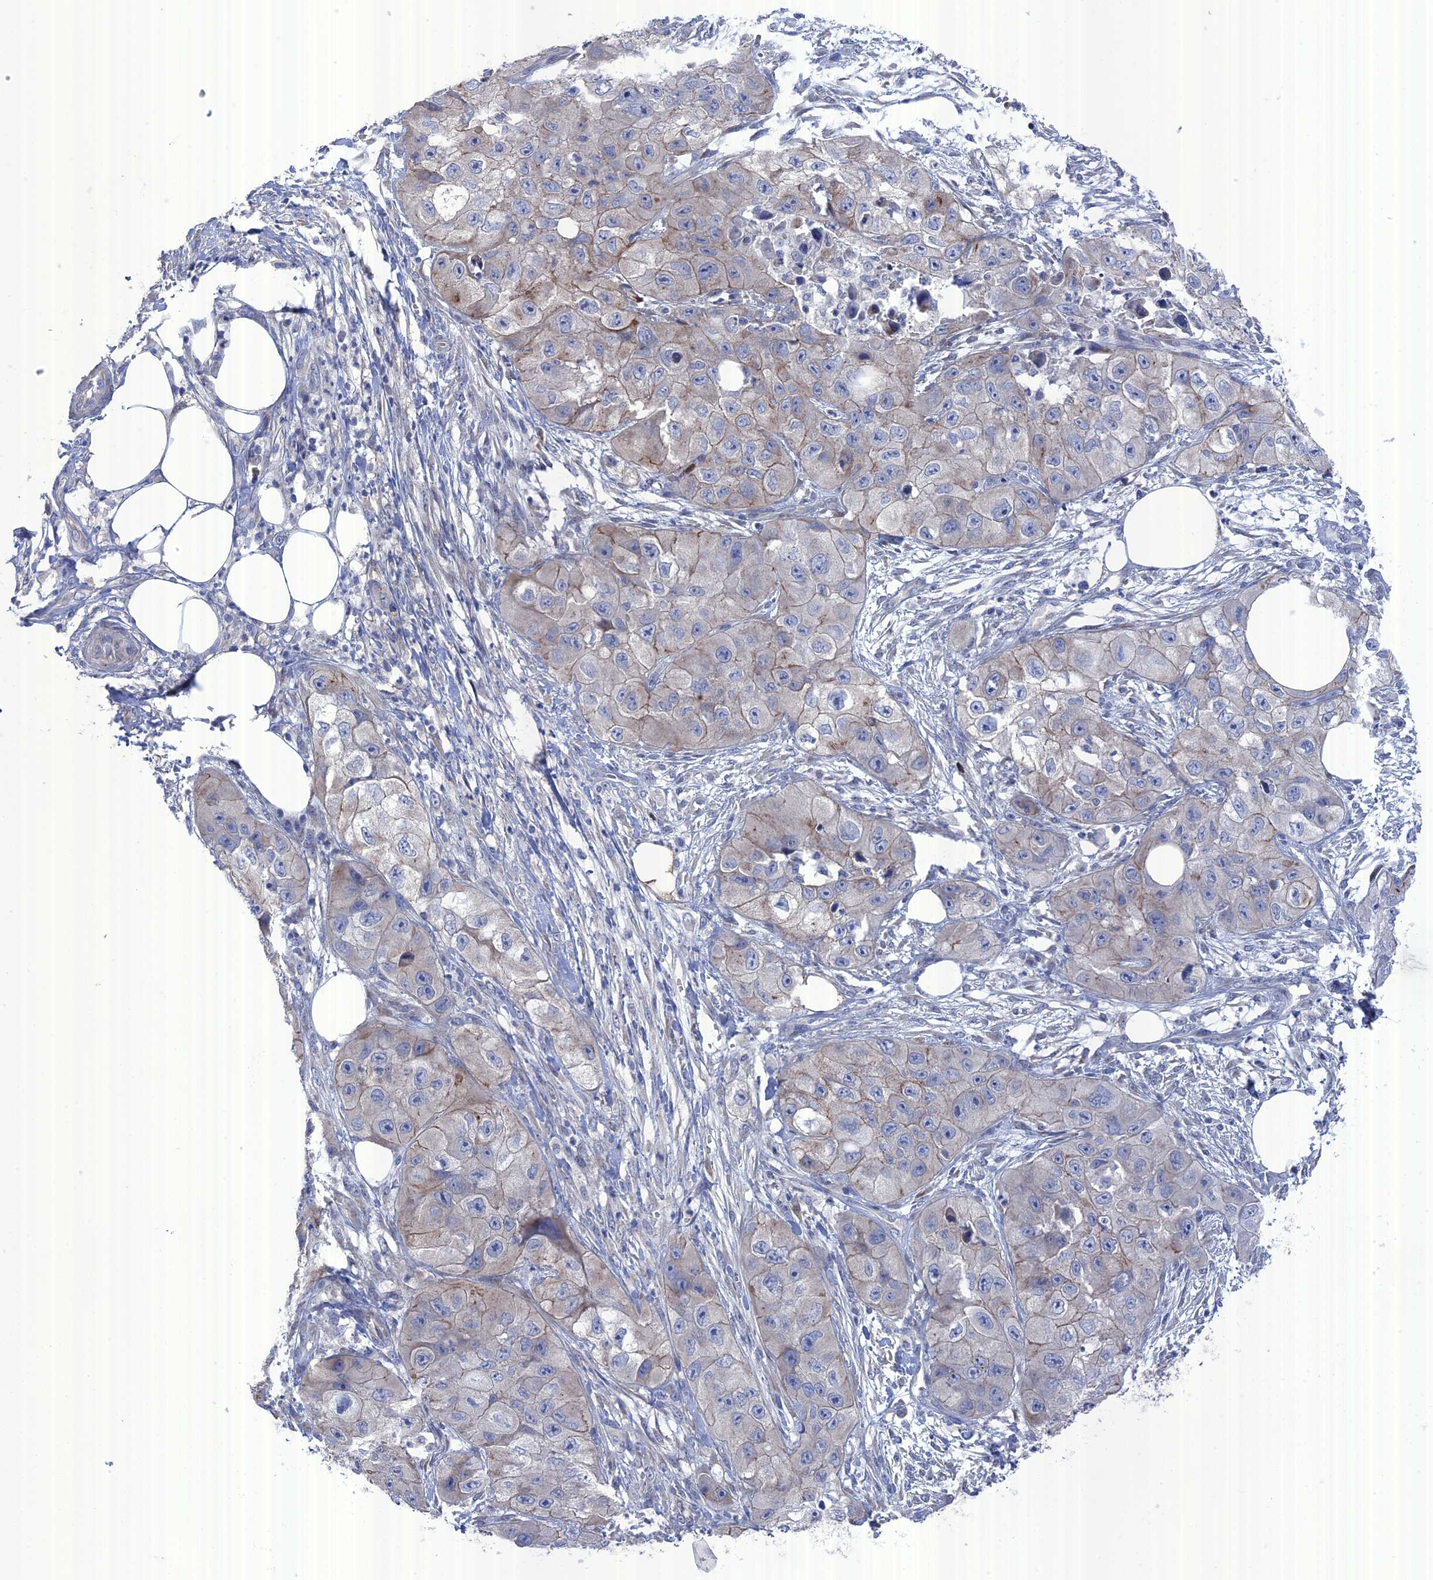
{"staining": {"intensity": "weak", "quantity": "<25%", "location": "cytoplasmic/membranous"}, "tissue": "skin cancer", "cell_type": "Tumor cells", "image_type": "cancer", "snomed": [{"axis": "morphology", "description": "Squamous cell carcinoma, NOS"}, {"axis": "topography", "description": "Skin"}, {"axis": "topography", "description": "Subcutis"}], "caption": "Immunohistochemical staining of skin squamous cell carcinoma displays no significant expression in tumor cells. (Immunohistochemistry, brightfield microscopy, high magnification).", "gene": "TMEM161A", "patient": {"sex": "male", "age": 73}}